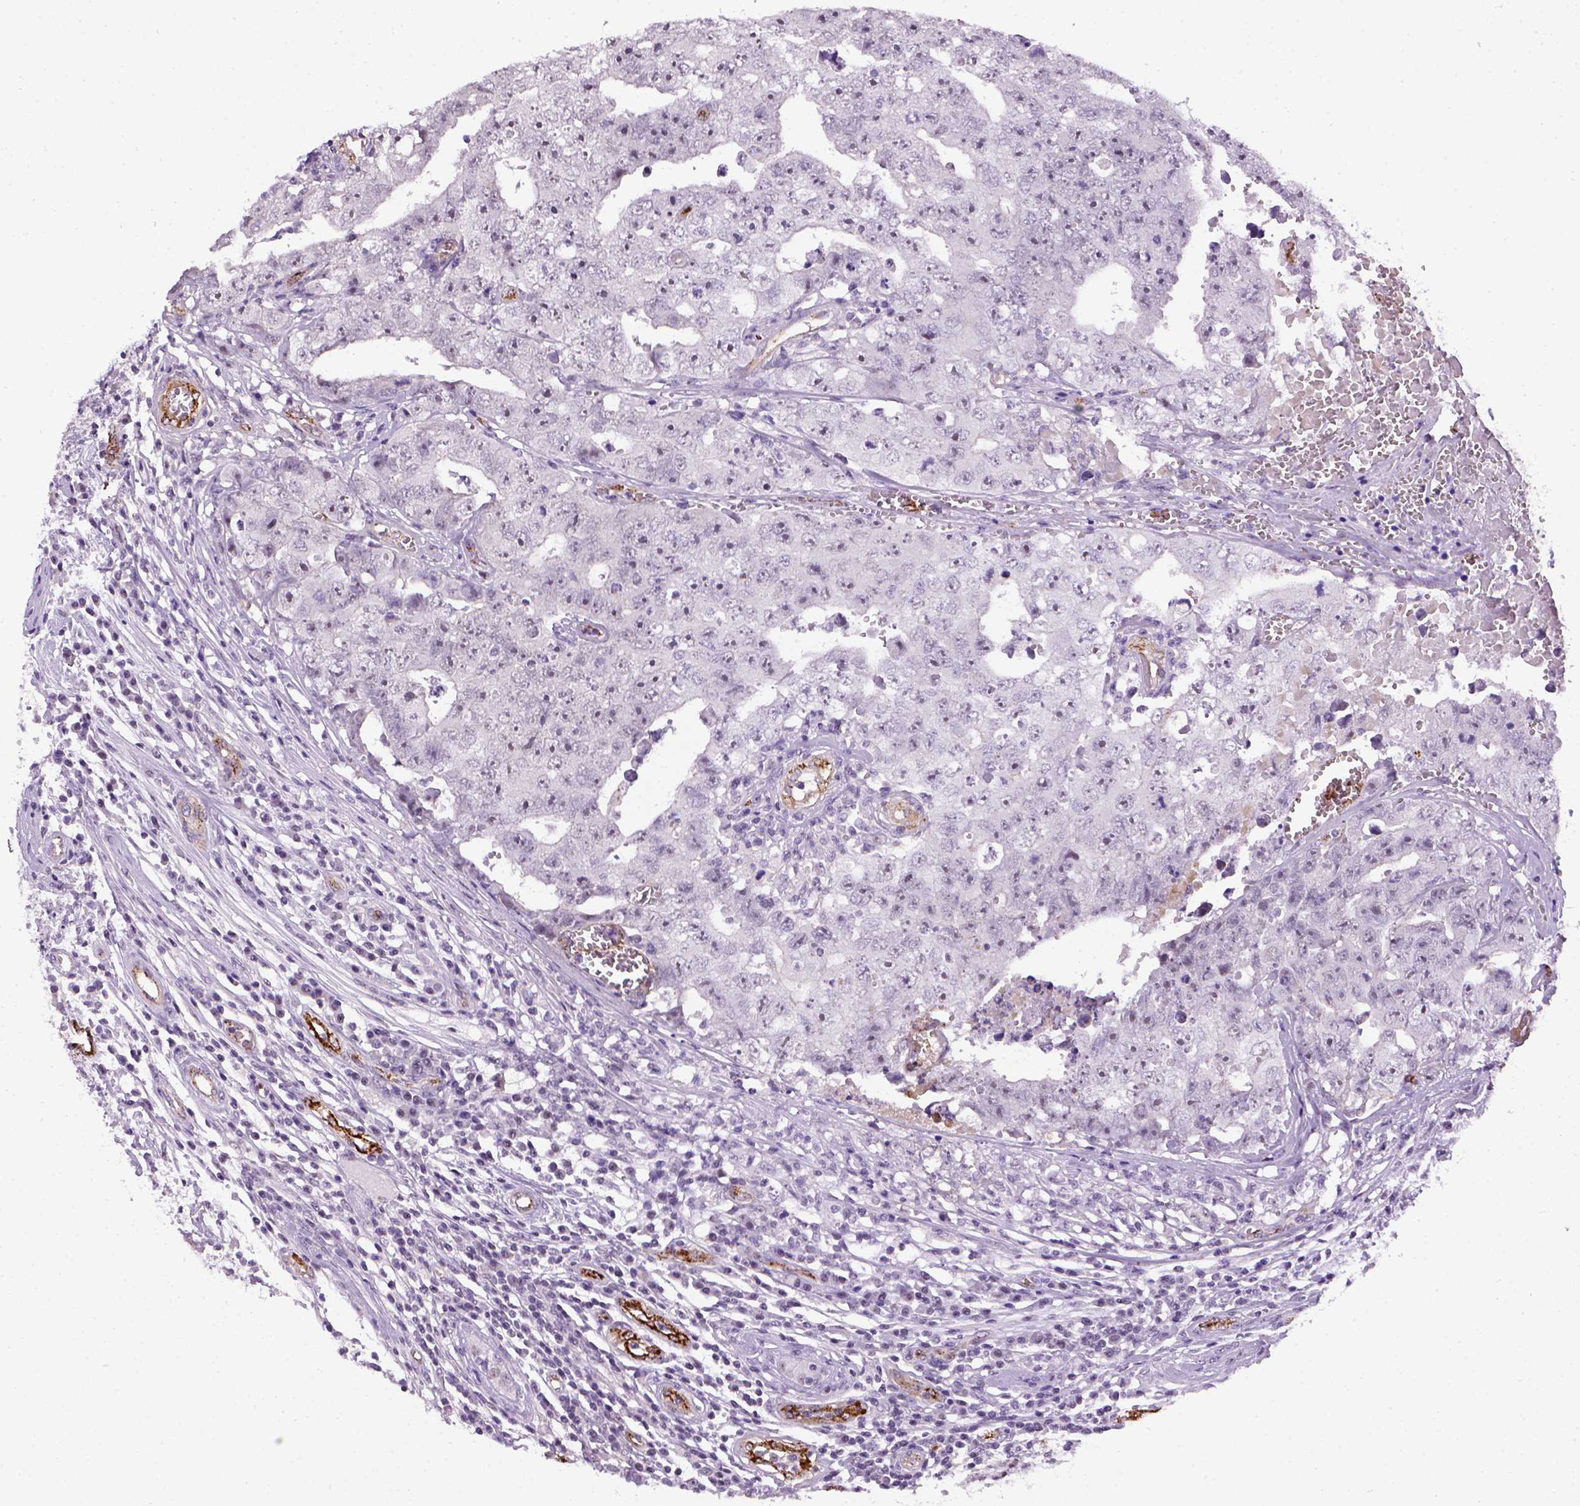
{"staining": {"intensity": "negative", "quantity": "none", "location": "none"}, "tissue": "testis cancer", "cell_type": "Tumor cells", "image_type": "cancer", "snomed": [{"axis": "morphology", "description": "Carcinoma, Embryonal, NOS"}, {"axis": "topography", "description": "Testis"}], "caption": "Testis embryonal carcinoma was stained to show a protein in brown. There is no significant positivity in tumor cells. (Immunohistochemistry, brightfield microscopy, high magnification).", "gene": "VWF", "patient": {"sex": "male", "age": 36}}